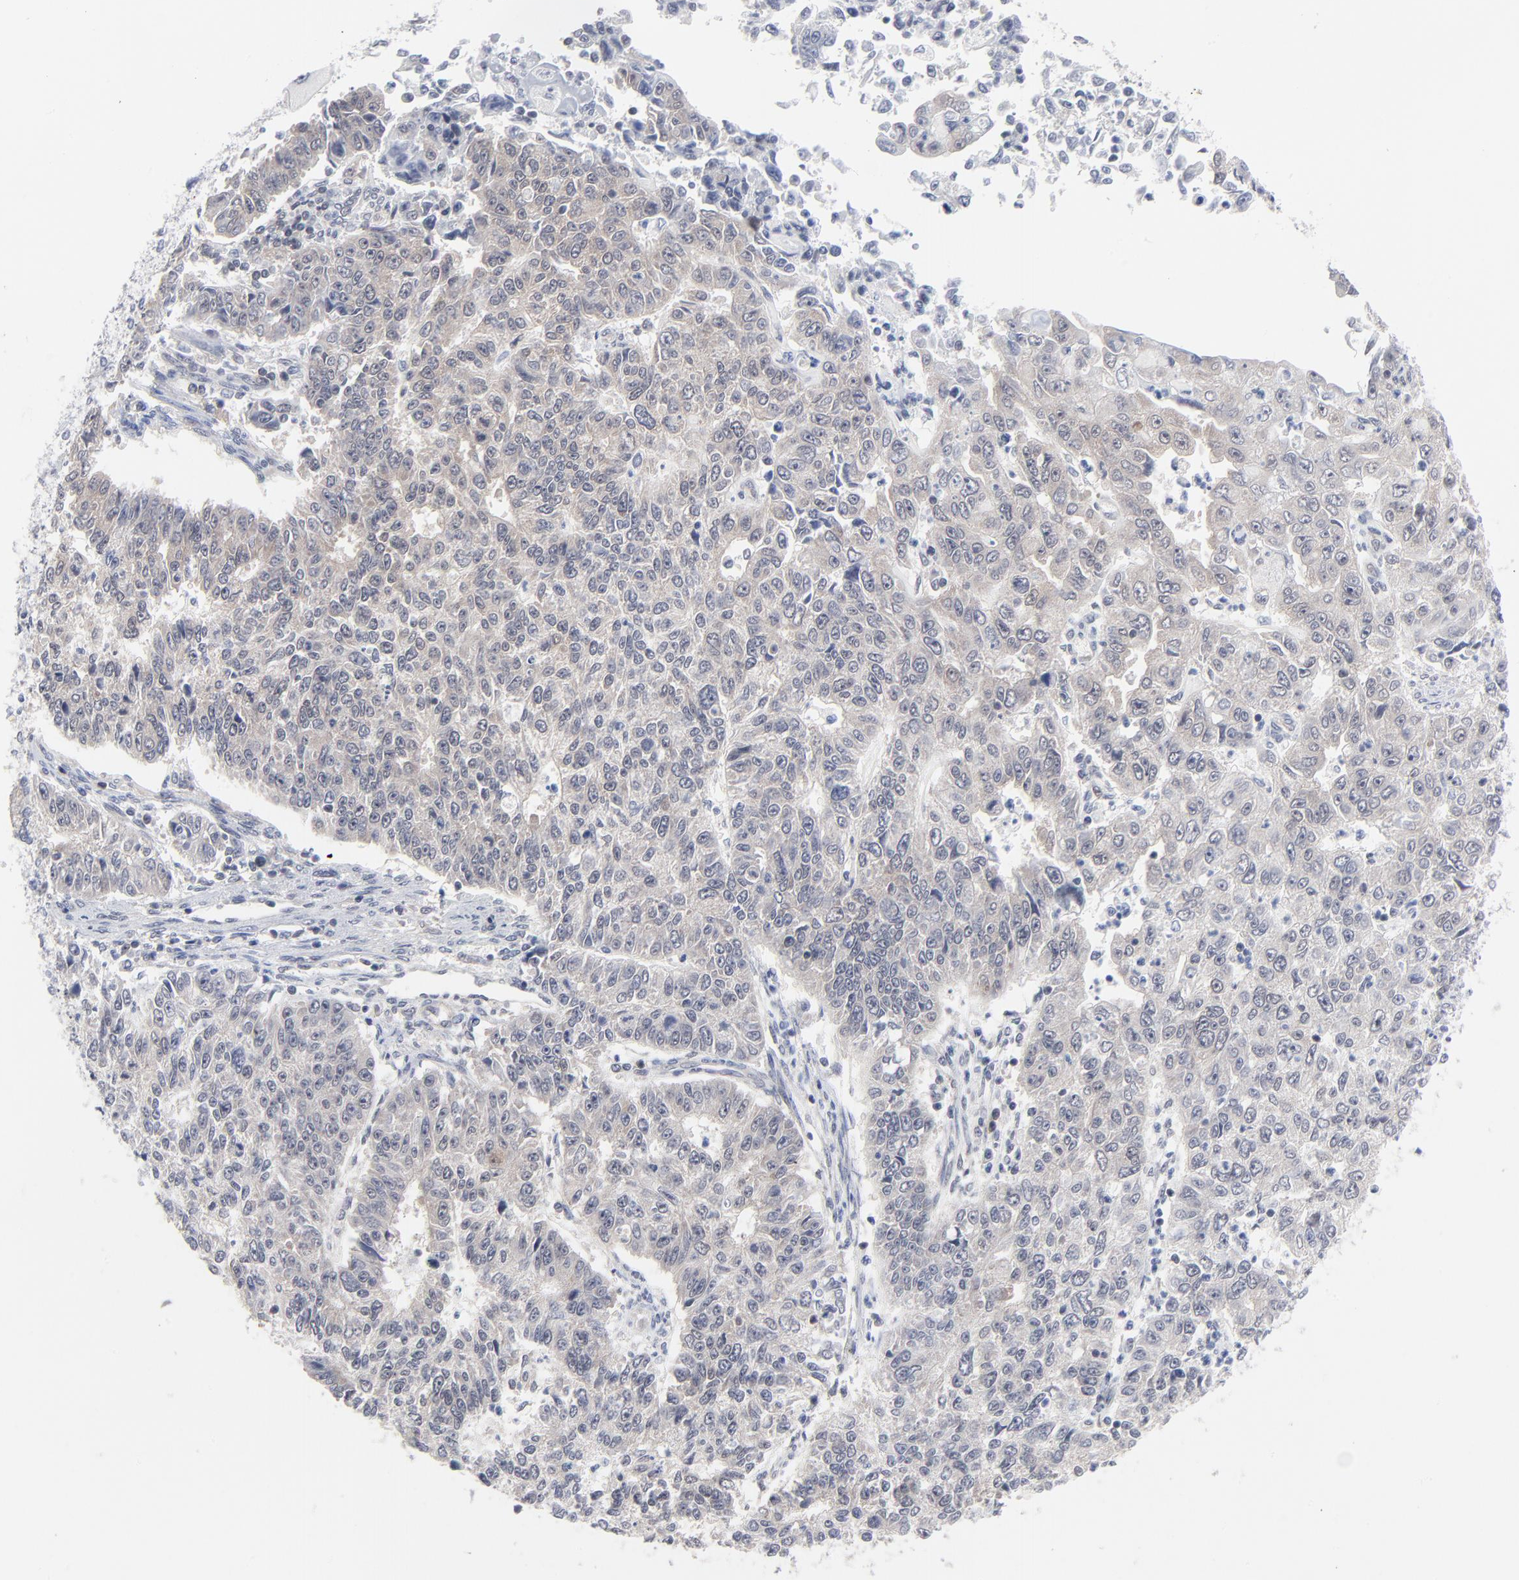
{"staining": {"intensity": "negative", "quantity": "none", "location": "none"}, "tissue": "endometrial cancer", "cell_type": "Tumor cells", "image_type": "cancer", "snomed": [{"axis": "morphology", "description": "Adenocarcinoma, NOS"}, {"axis": "topography", "description": "Endometrium"}], "caption": "IHC of endometrial cancer displays no expression in tumor cells.", "gene": "RPS6KB1", "patient": {"sex": "female", "age": 42}}